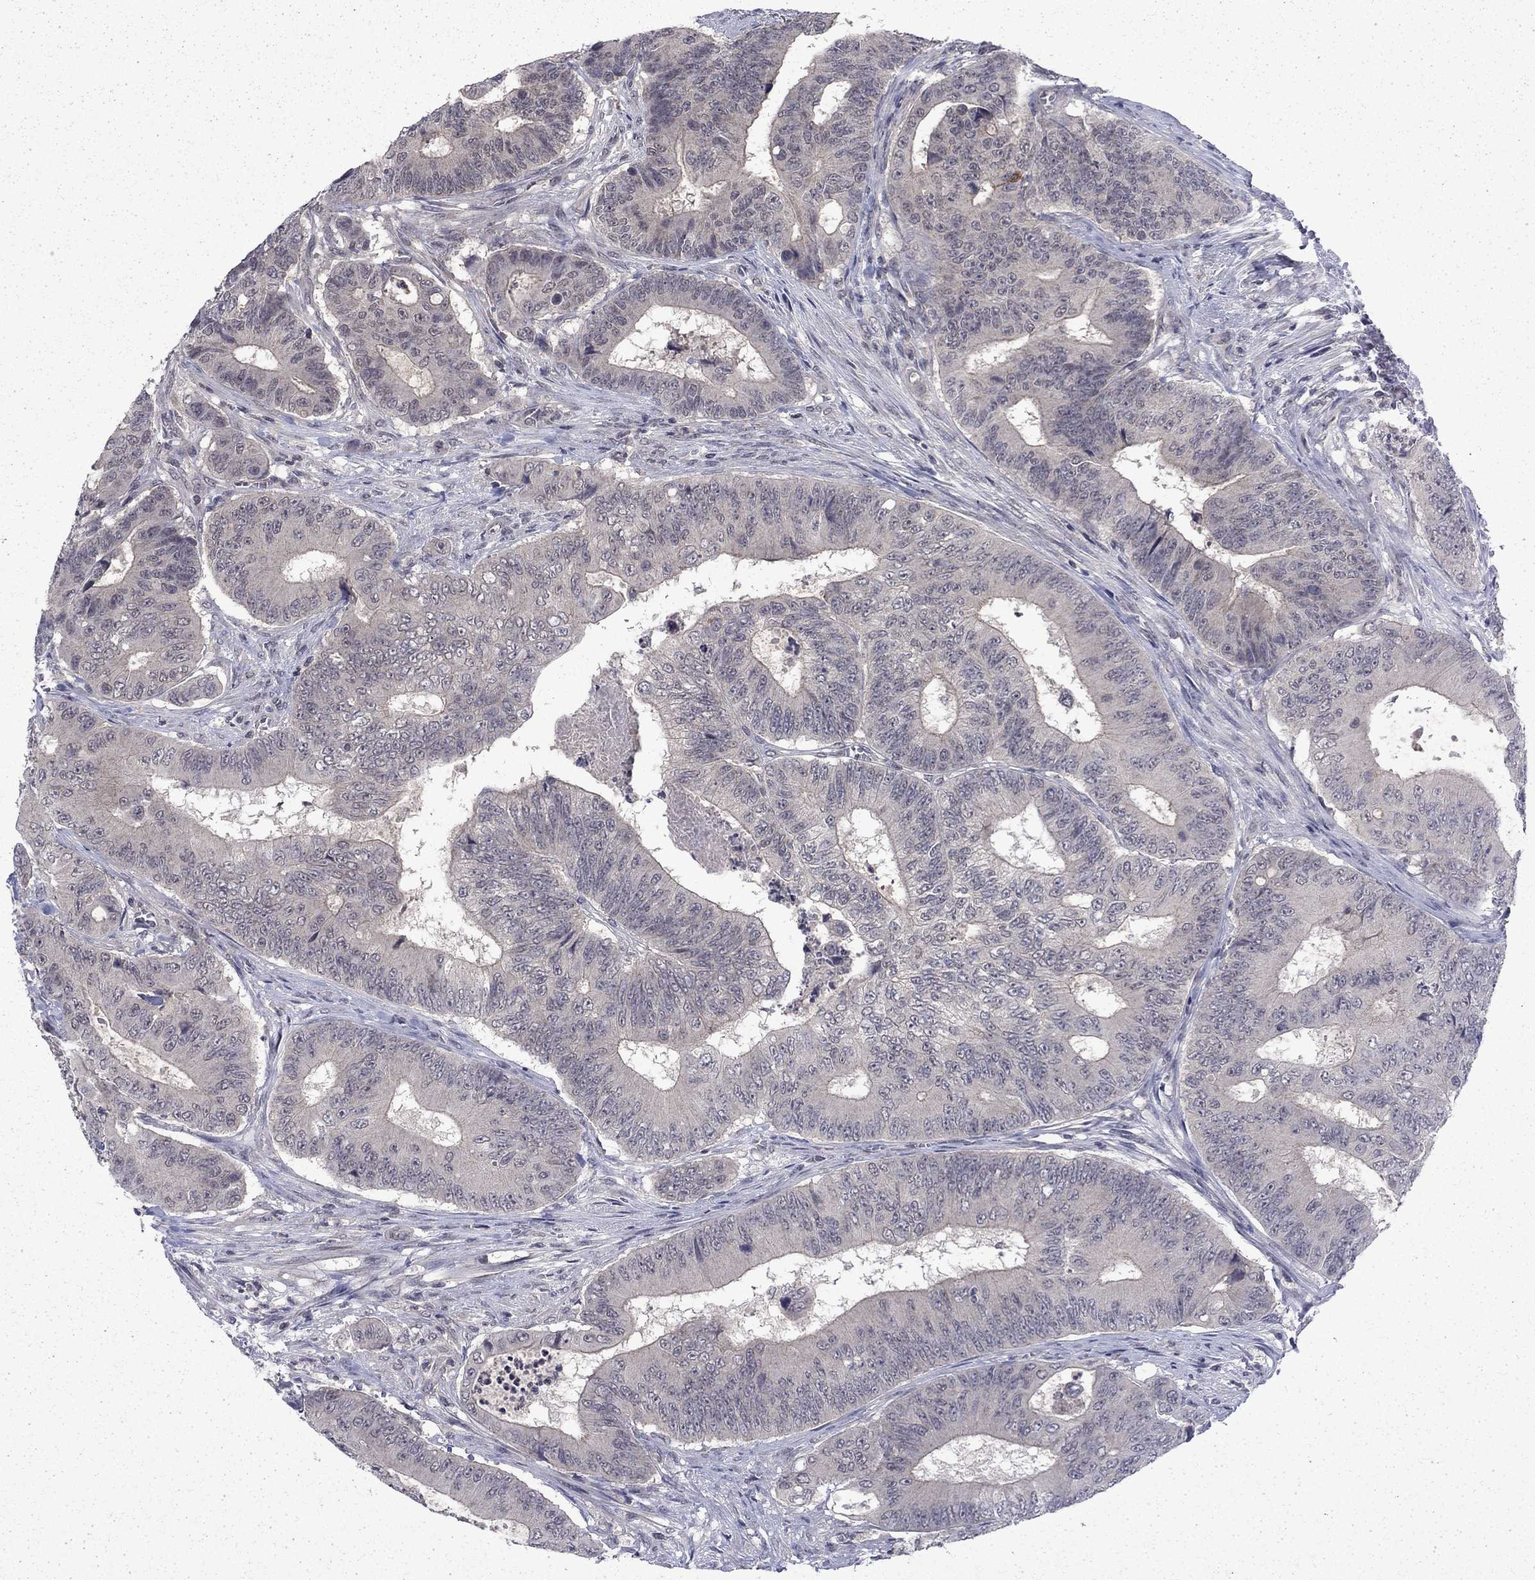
{"staining": {"intensity": "negative", "quantity": "none", "location": "none"}, "tissue": "colorectal cancer", "cell_type": "Tumor cells", "image_type": "cancer", "snomed": [{"axis": "morphology", "description": "Adenocarcinoma, NOS"}, {"axis": "topography", "description": "Colon"}], "caption": "A histopathology image of human colorectal adenocarcinoma is negative for staining in tumor cells. (DAB immunohistochemistry visualized using brightfield microscopy, high magnification).", "gene": "CHAT", "patient": {"sex": "female", "age": 48}}